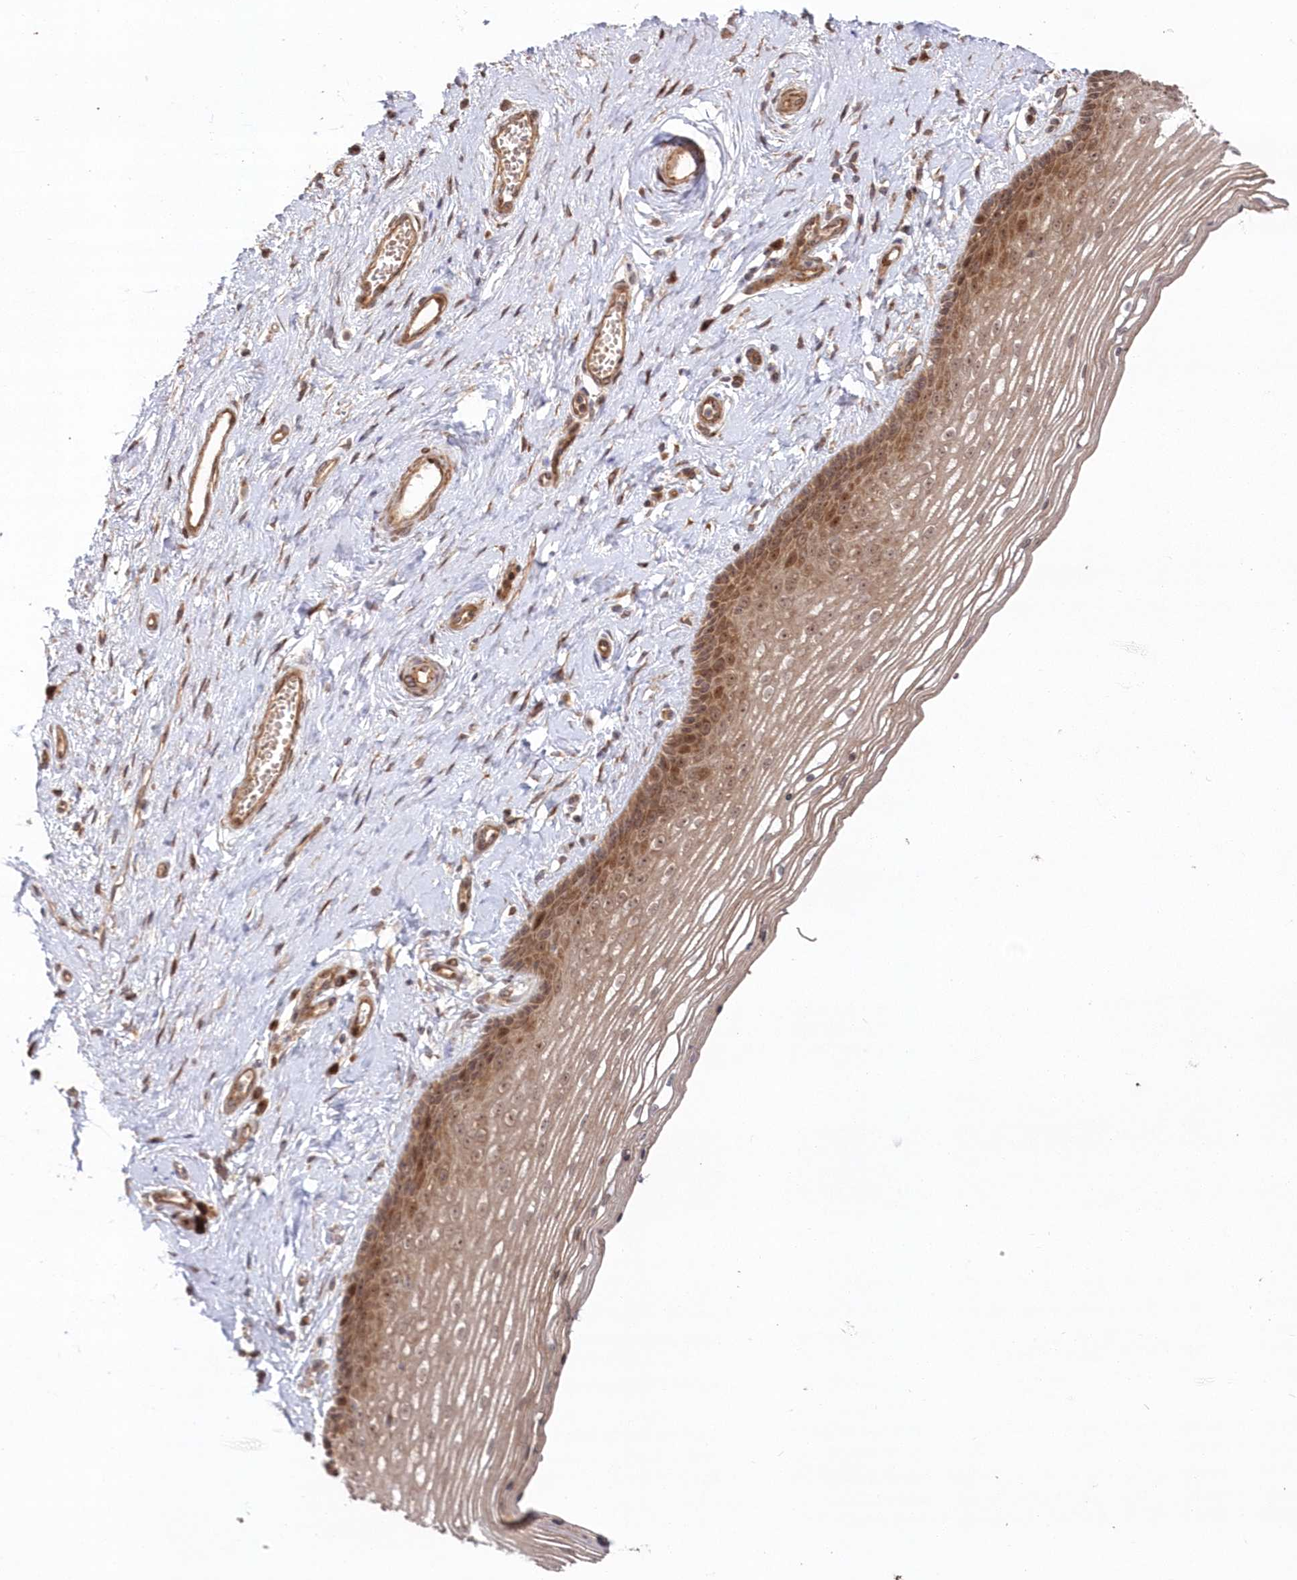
{"staining": {"intensity": "moderate", "quantity": "25%-75%", "location": "cytoplasmic/membranous,nuclear"}, "tissue": "vagina", "cell_type": "Squamous epithelial cells", "image_type": "normal", "snomed": [{"axis": "morphology", "description": "Normal tissue, NOS"}, {"axis": "topography", "description": "Vagina"}], "caption": "Protein expression analysis of unremarkable human vagina reveals moderate cytoplasmic/membranous,nuclear expression in approximately 25%-75% of squamous epithelial cells. Immunohistochemistry (ihc) stains the protein in brown and the nuclei are stained blue.", "gene": "TBCA", "patient": {"sex": "female", "age": 46}}